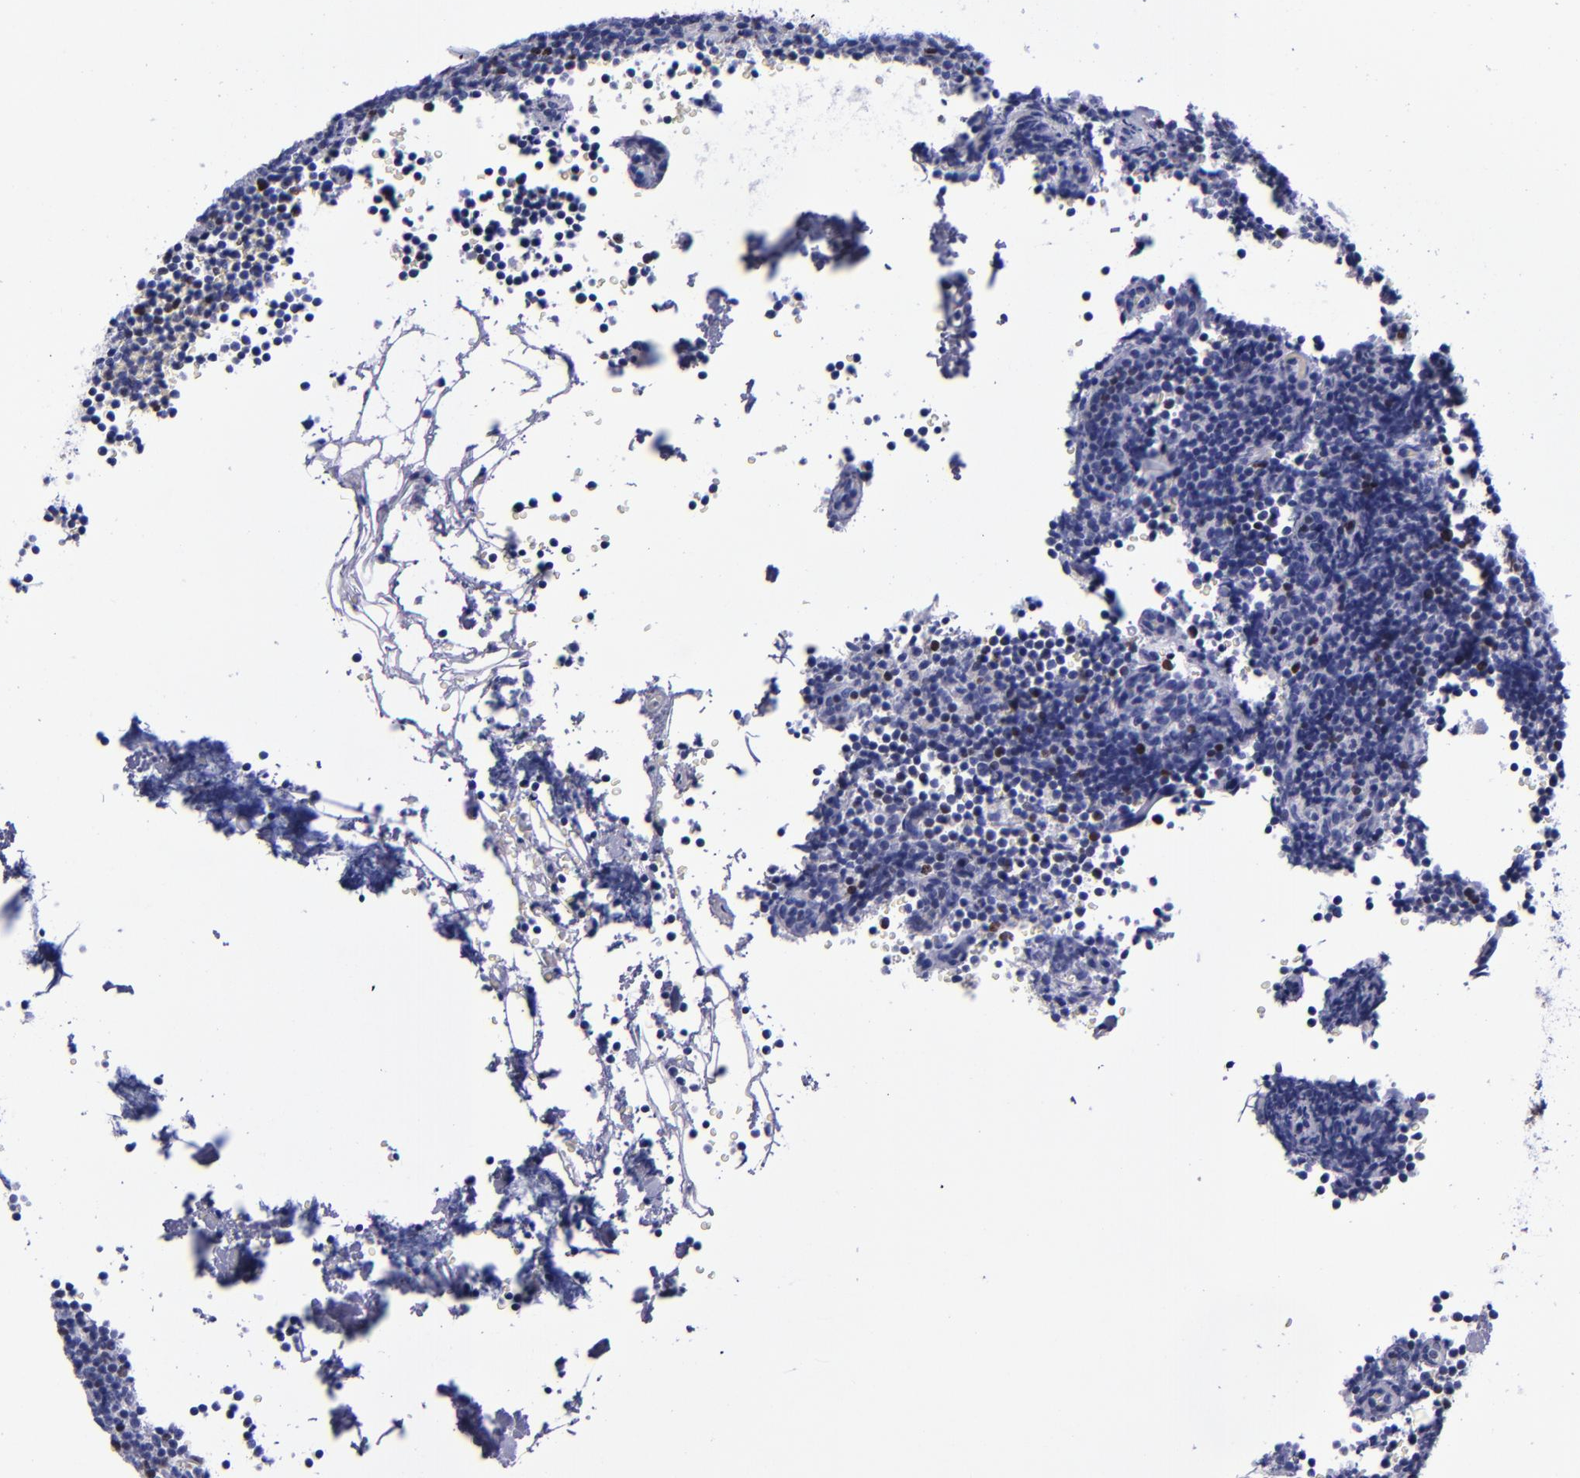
{"staining": {"intensity": "strong", "quantity": "<25%", "location": "nuclear"}, "tissue": "lymphoma", "cell_type": "Tumor cells", "image_type": "cancer", "snomed": [{"axis": "morphology", "description": "Malignant lymphoma, non-Hodgkin's type, High grade"}, {"axis": "topography", "description": "Lymph node"}], "caption": "The image shows a brown stain indicating the presence of a protein in the nuclear of tumor cells in high-grade malignant lymphoma, non-Hodgkin's type.", "gene": "MCM7", "patient": {"sex": "female", "age": 58}}